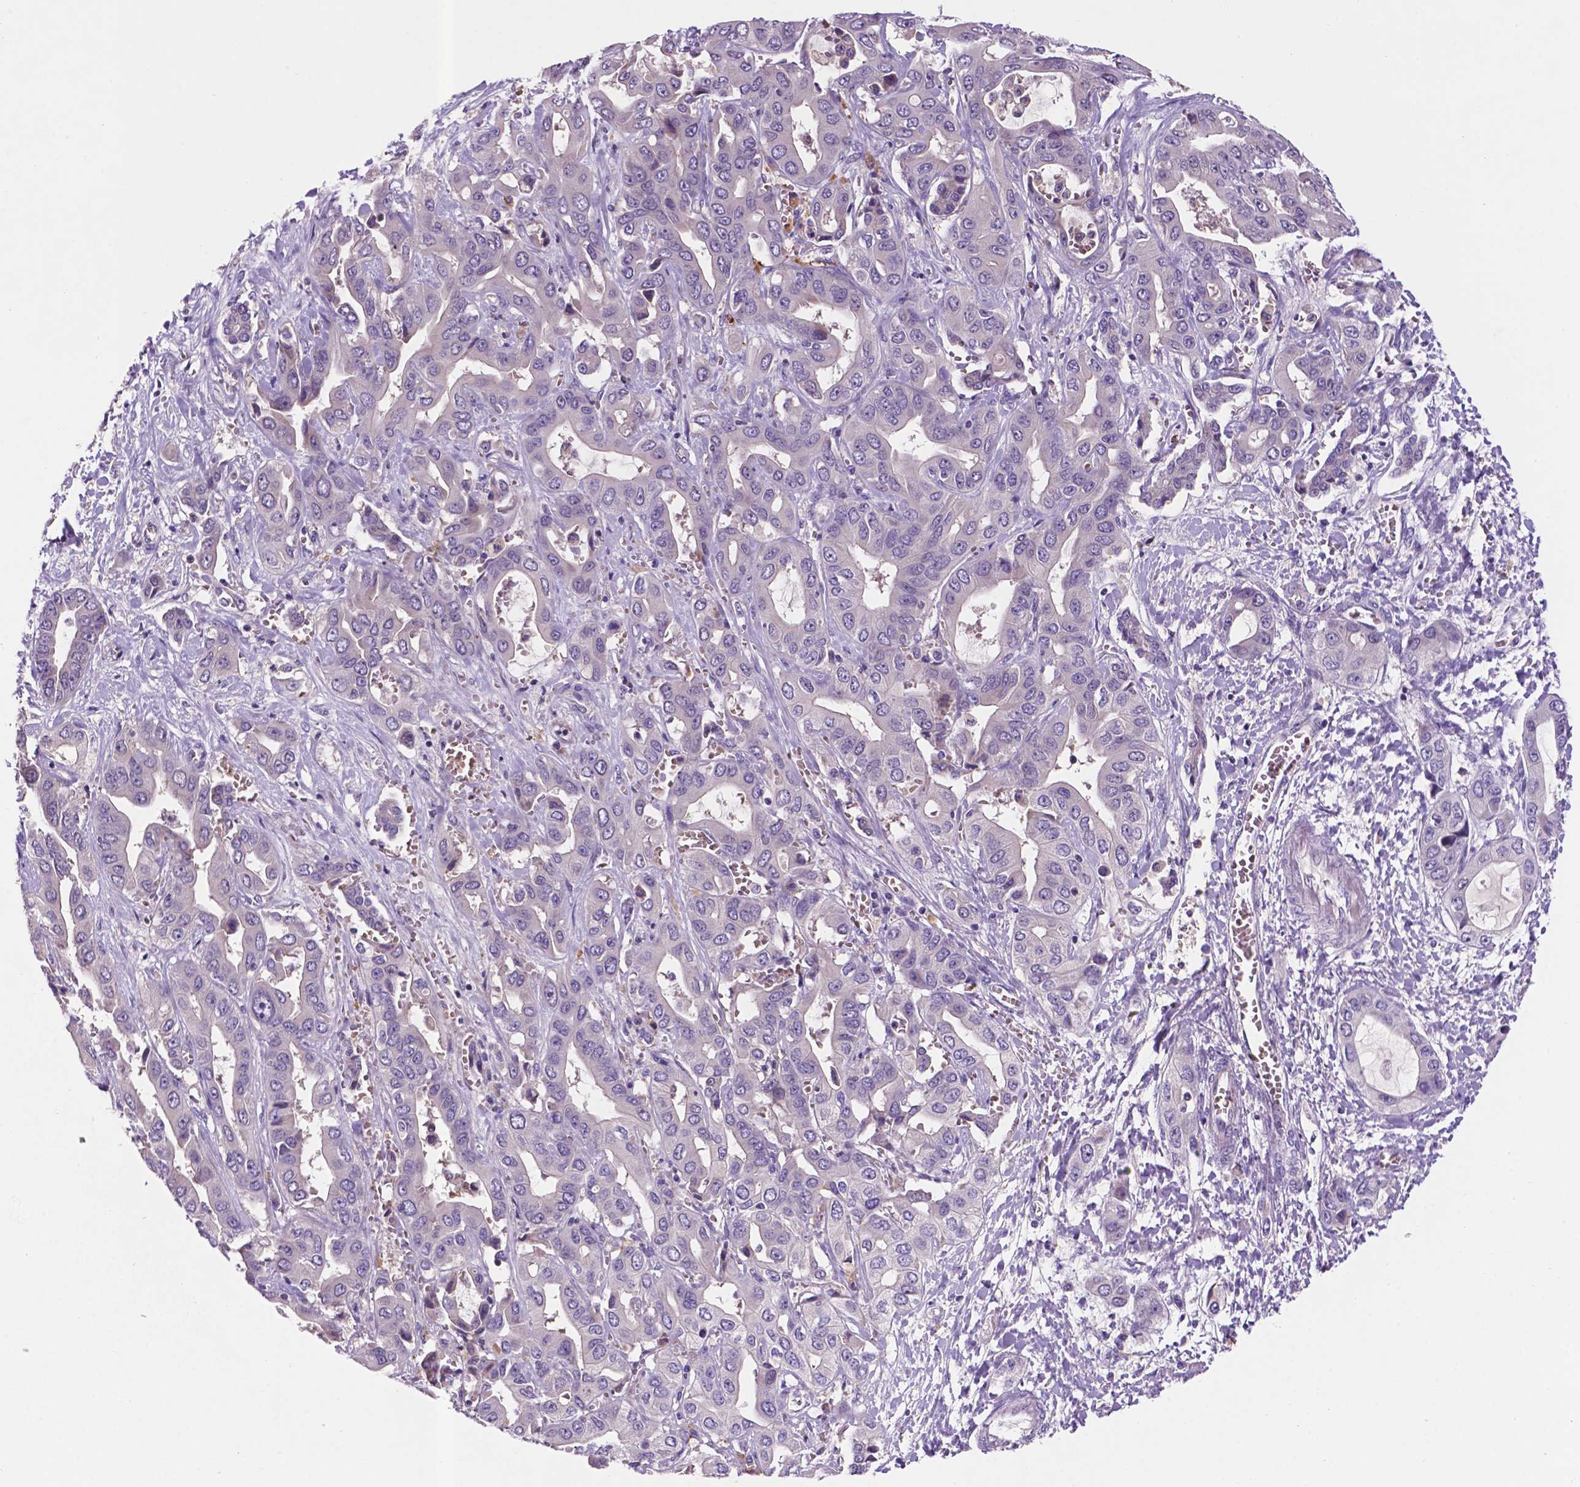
{"staining": {"intensity": "negative", "quantity": "none", "location": "none"}, "tissue": "liver cancer", "cell_type": "Tumor cells", "image_type": "cancer", "snomed": [{"axis": "morphology", "description": "Cholangiocarcinoma"}, {"axis": "topography", "description": "Liver"}], "caption": "DAB (3,3'-diaminobenzidine) immunohistochemical staining of human cholangiocarcinoma (liver) shows no significant positivity in tumor cells.", "gene": "TM4SF20", "patient": {"sex": "female", "age": 52}}